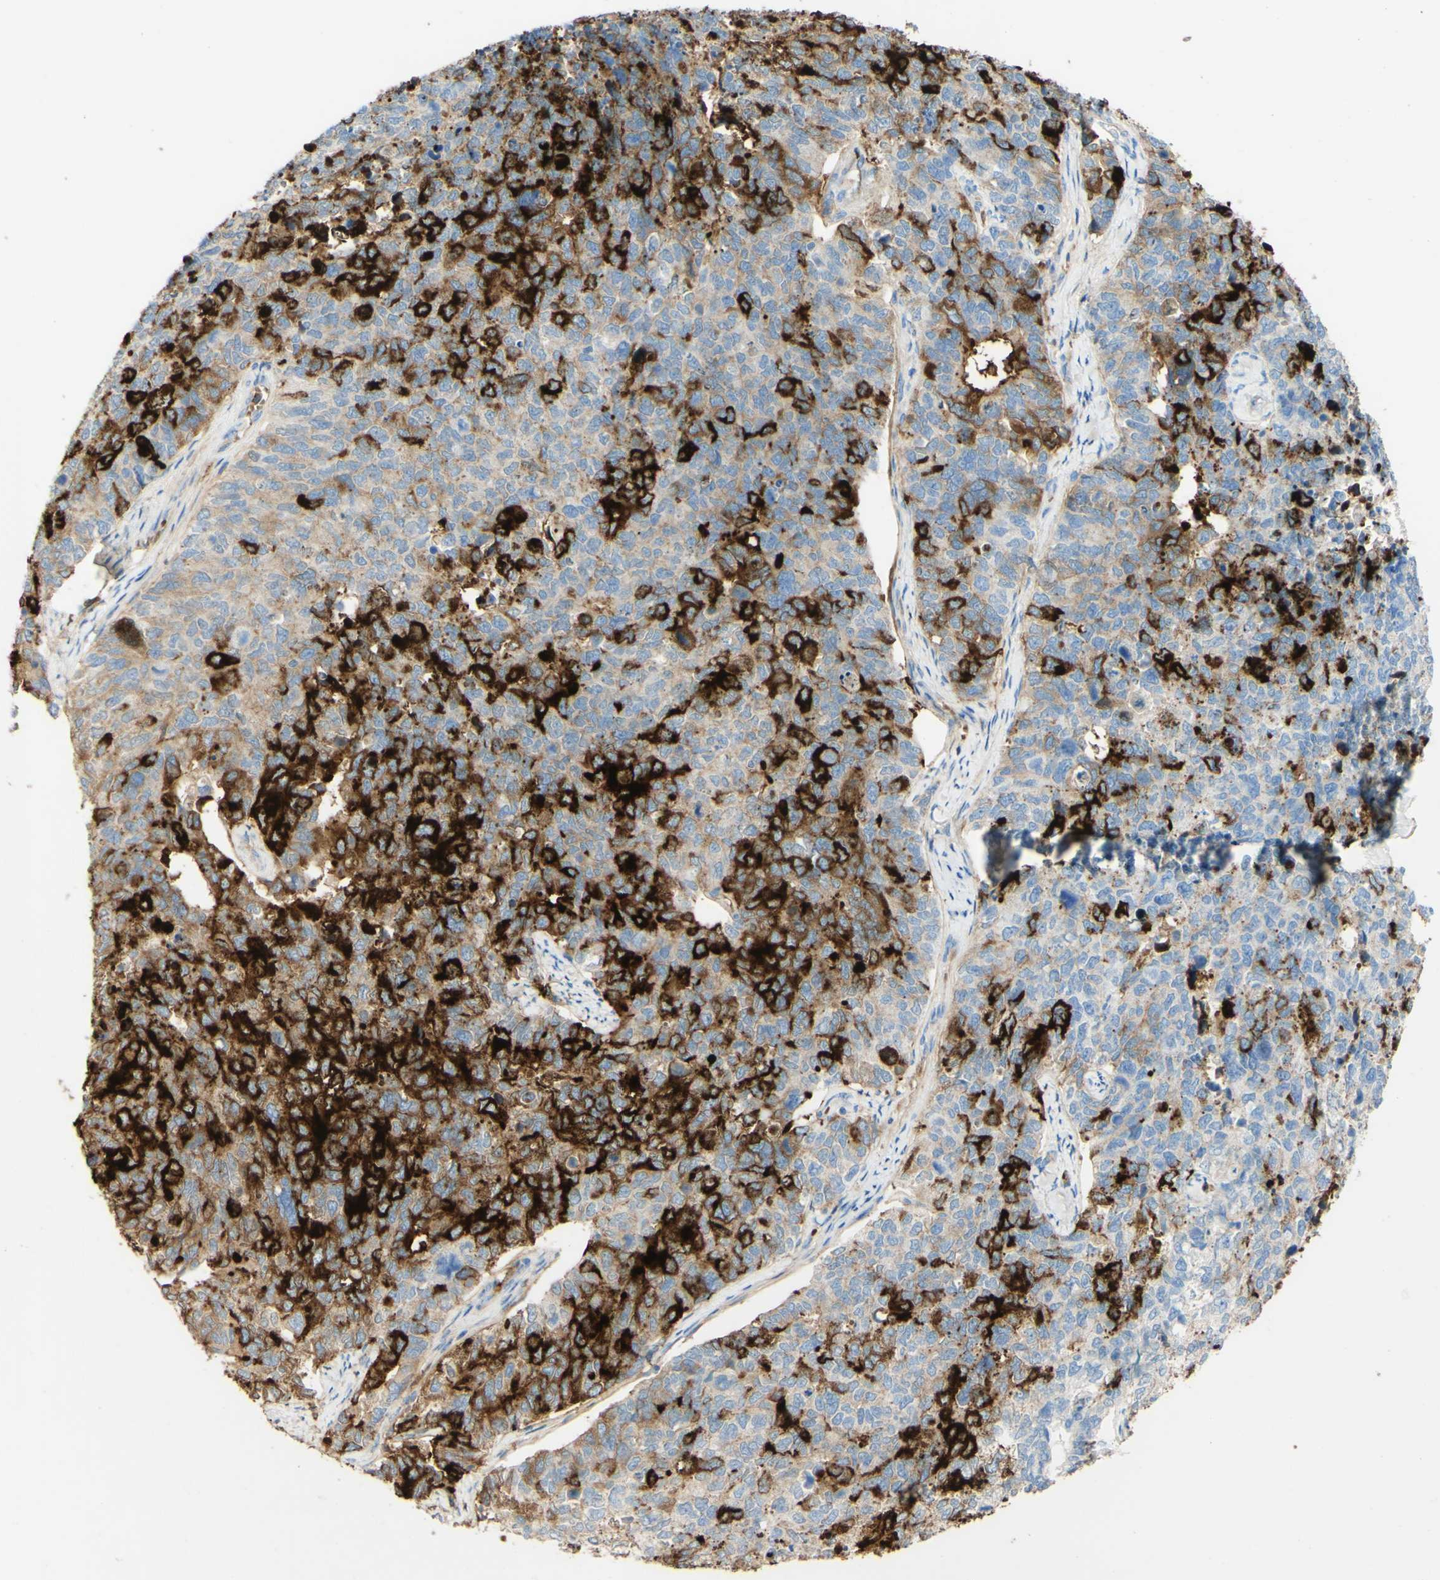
{"staining": {"intensity": "strong", "quantity": "25%-75%", "location": "cytoplasmic/membranous"}, "tissue": "cervical cancer", "cell_type": "Tumor cells", "image_type": "cancer", "snomed": [{"axis": "morphology", "description": "Squamous cell carcinoma, NOS"}, {"axis": "topography", "description": "Cervix"}], "caption": "This image reveals immunohistochemistry (IHC) staining of human cervical cancer, with high strong cytoplasmic/membranous expression in about 25%-75% of tumor cells.", "gene": "PIGR", "patient": {"sex": "female", "age": 63}}